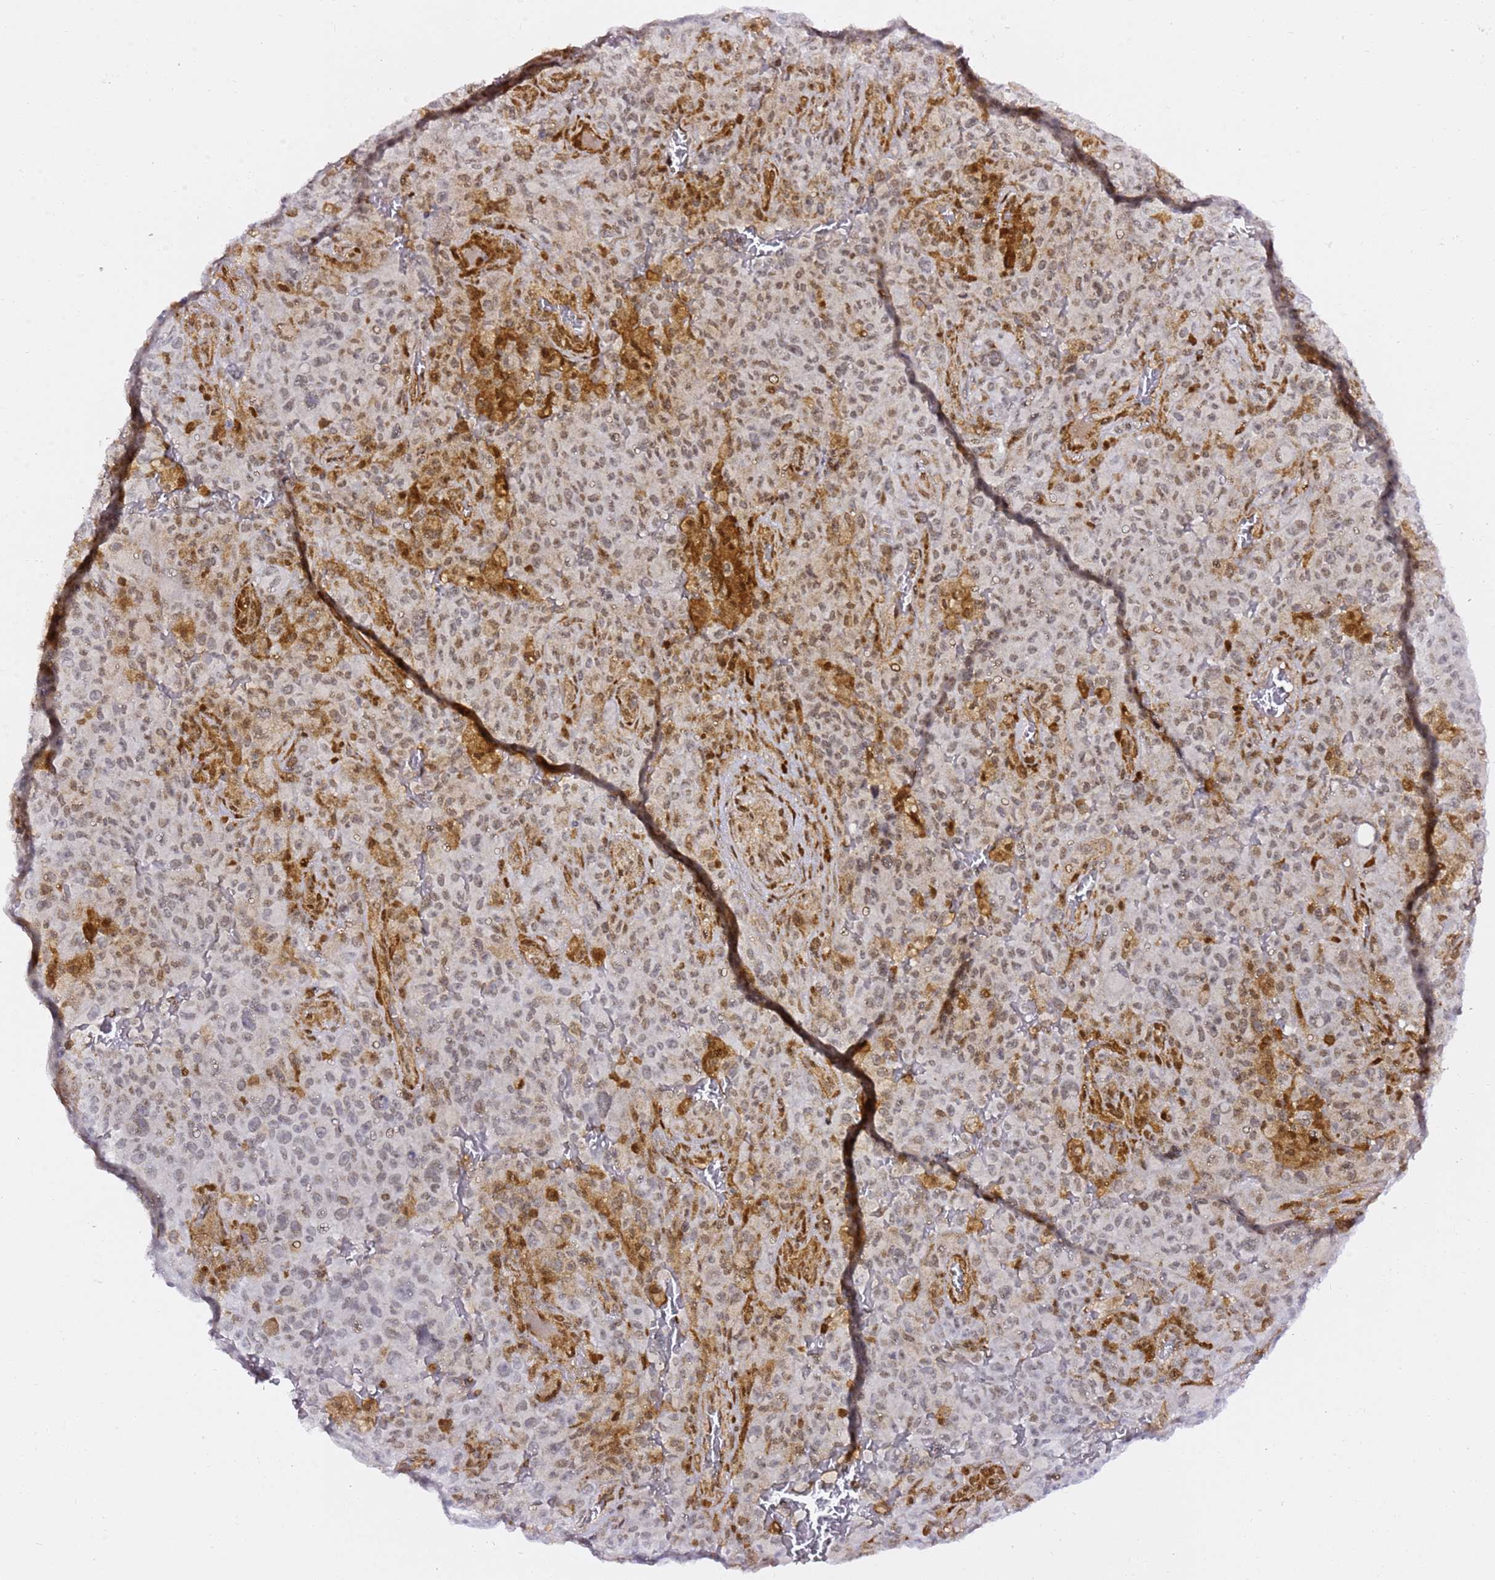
{"staining": {"intensity": "strong", "quantity": "25%-75%", "location": "cytoplasmic/membranous,nuclear"}, "tissue": "melanoma", "cell_type": "Tumor cells", "image_type": "cancer", "snomed": [{"axis": "morphology", "description": "Malignant melanoma, NOS"}, {"axis": "topography", "description": "Skin"}], "caption": "DAB (3,3'-diaminobenzidine) immunohistochemical staining of human melanoma demonstrates strong cytoplasmic/membranous and nuclear protein staining in about 25%-75% of tumor cells.", "gene": "GBP2", "patient": {"sex": "female", "age": 82}}